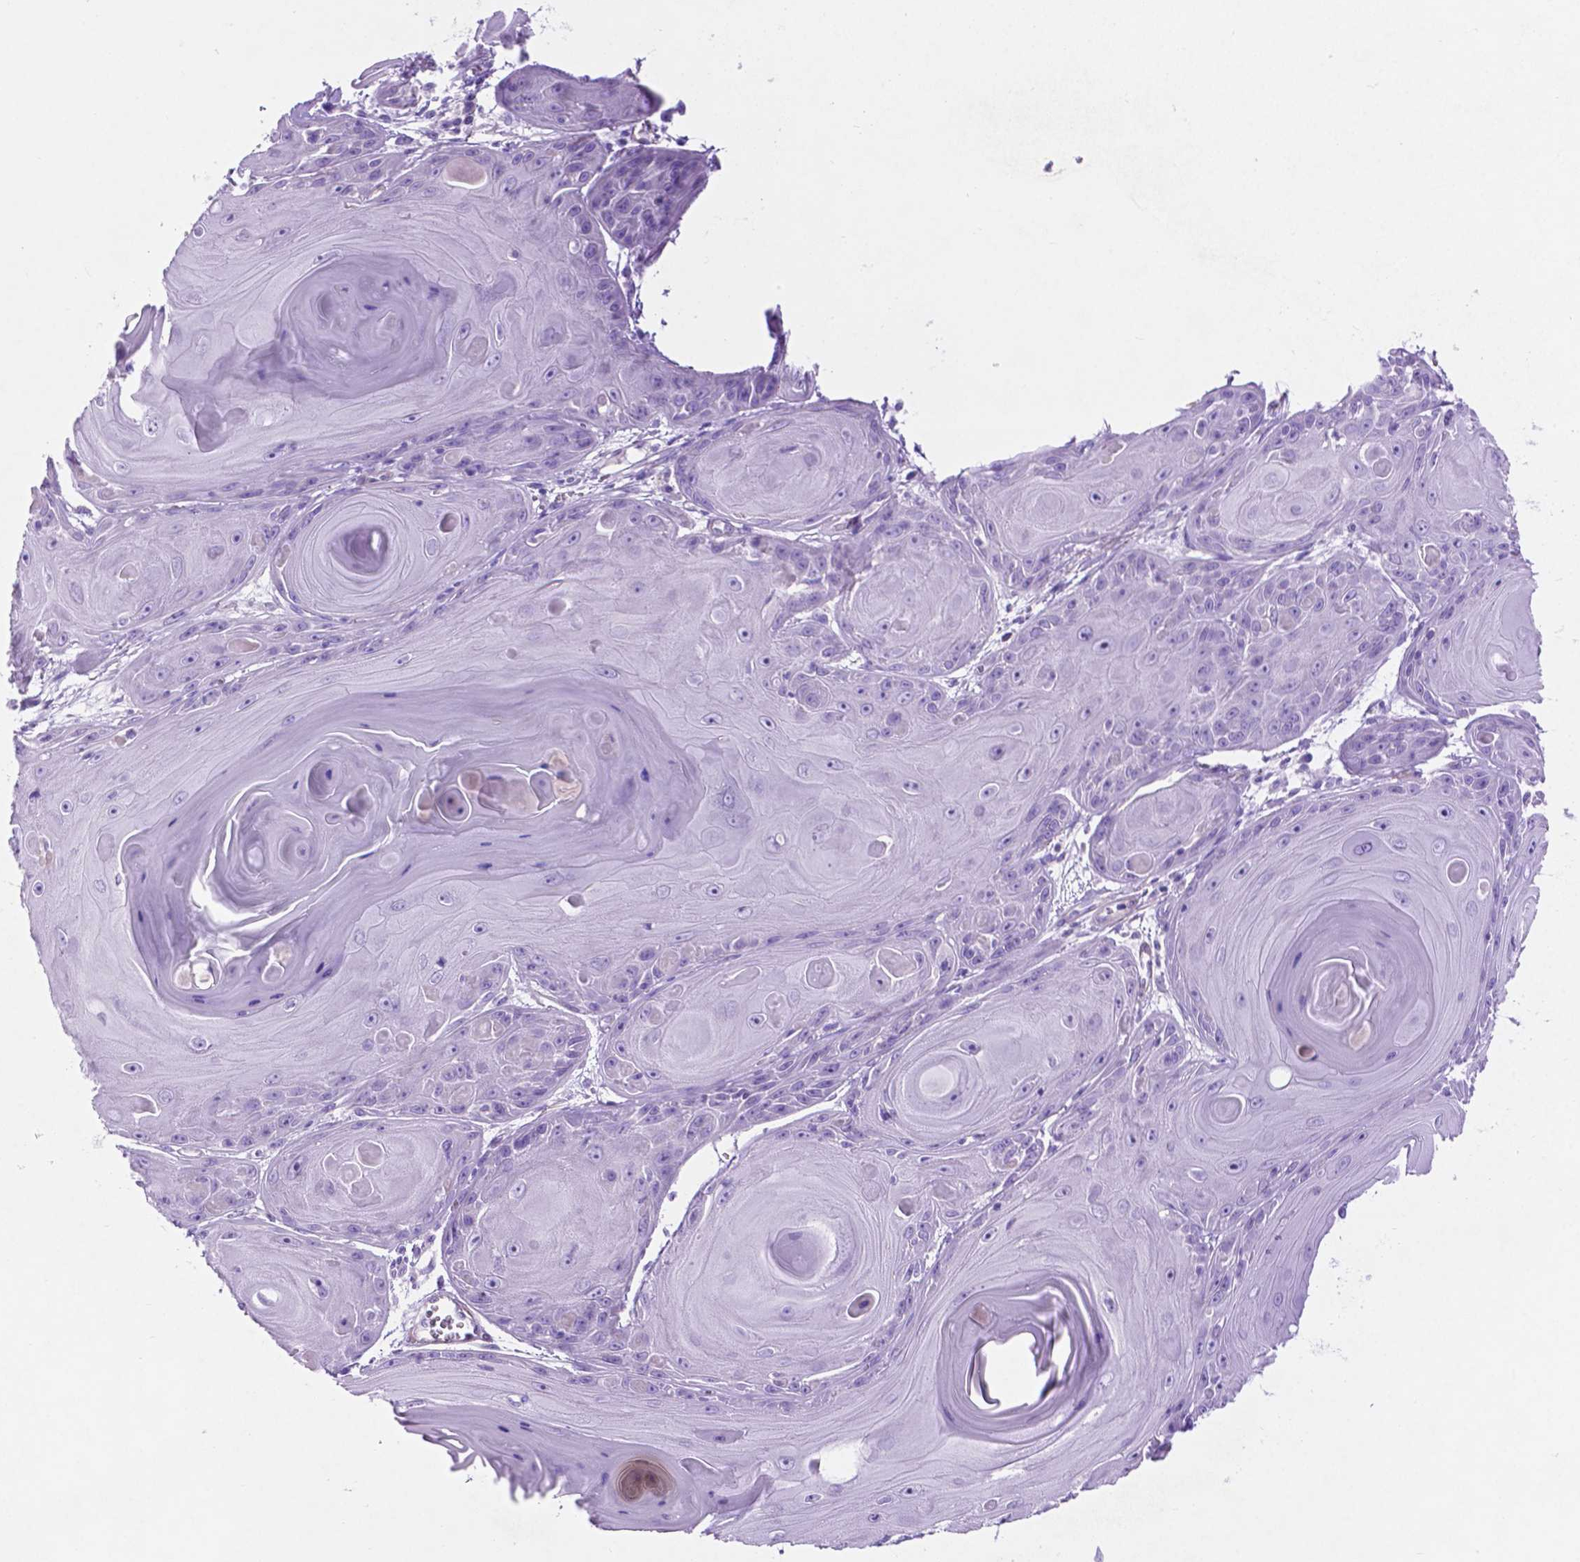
{"staining": {"intensity": "negative", "quantity": "none", "location": "none"}, "tissue": "skin cancer", "cell_type": "Tumor cells", "image_type": "cancer", "snomed": [{"axis": "morphology", "description": "Squamous cell carcinoma, NOS"}, {"axis": "topography", "description": "Skin"}, {"axis": "topography", "description": "Vulva"}], "caption": "Tumor cells are negative for brown protein staining in skin cancer (squamous cell carcinoma).", "gene": "ASPG", "patient": {"sex": "female", "age": 85}}